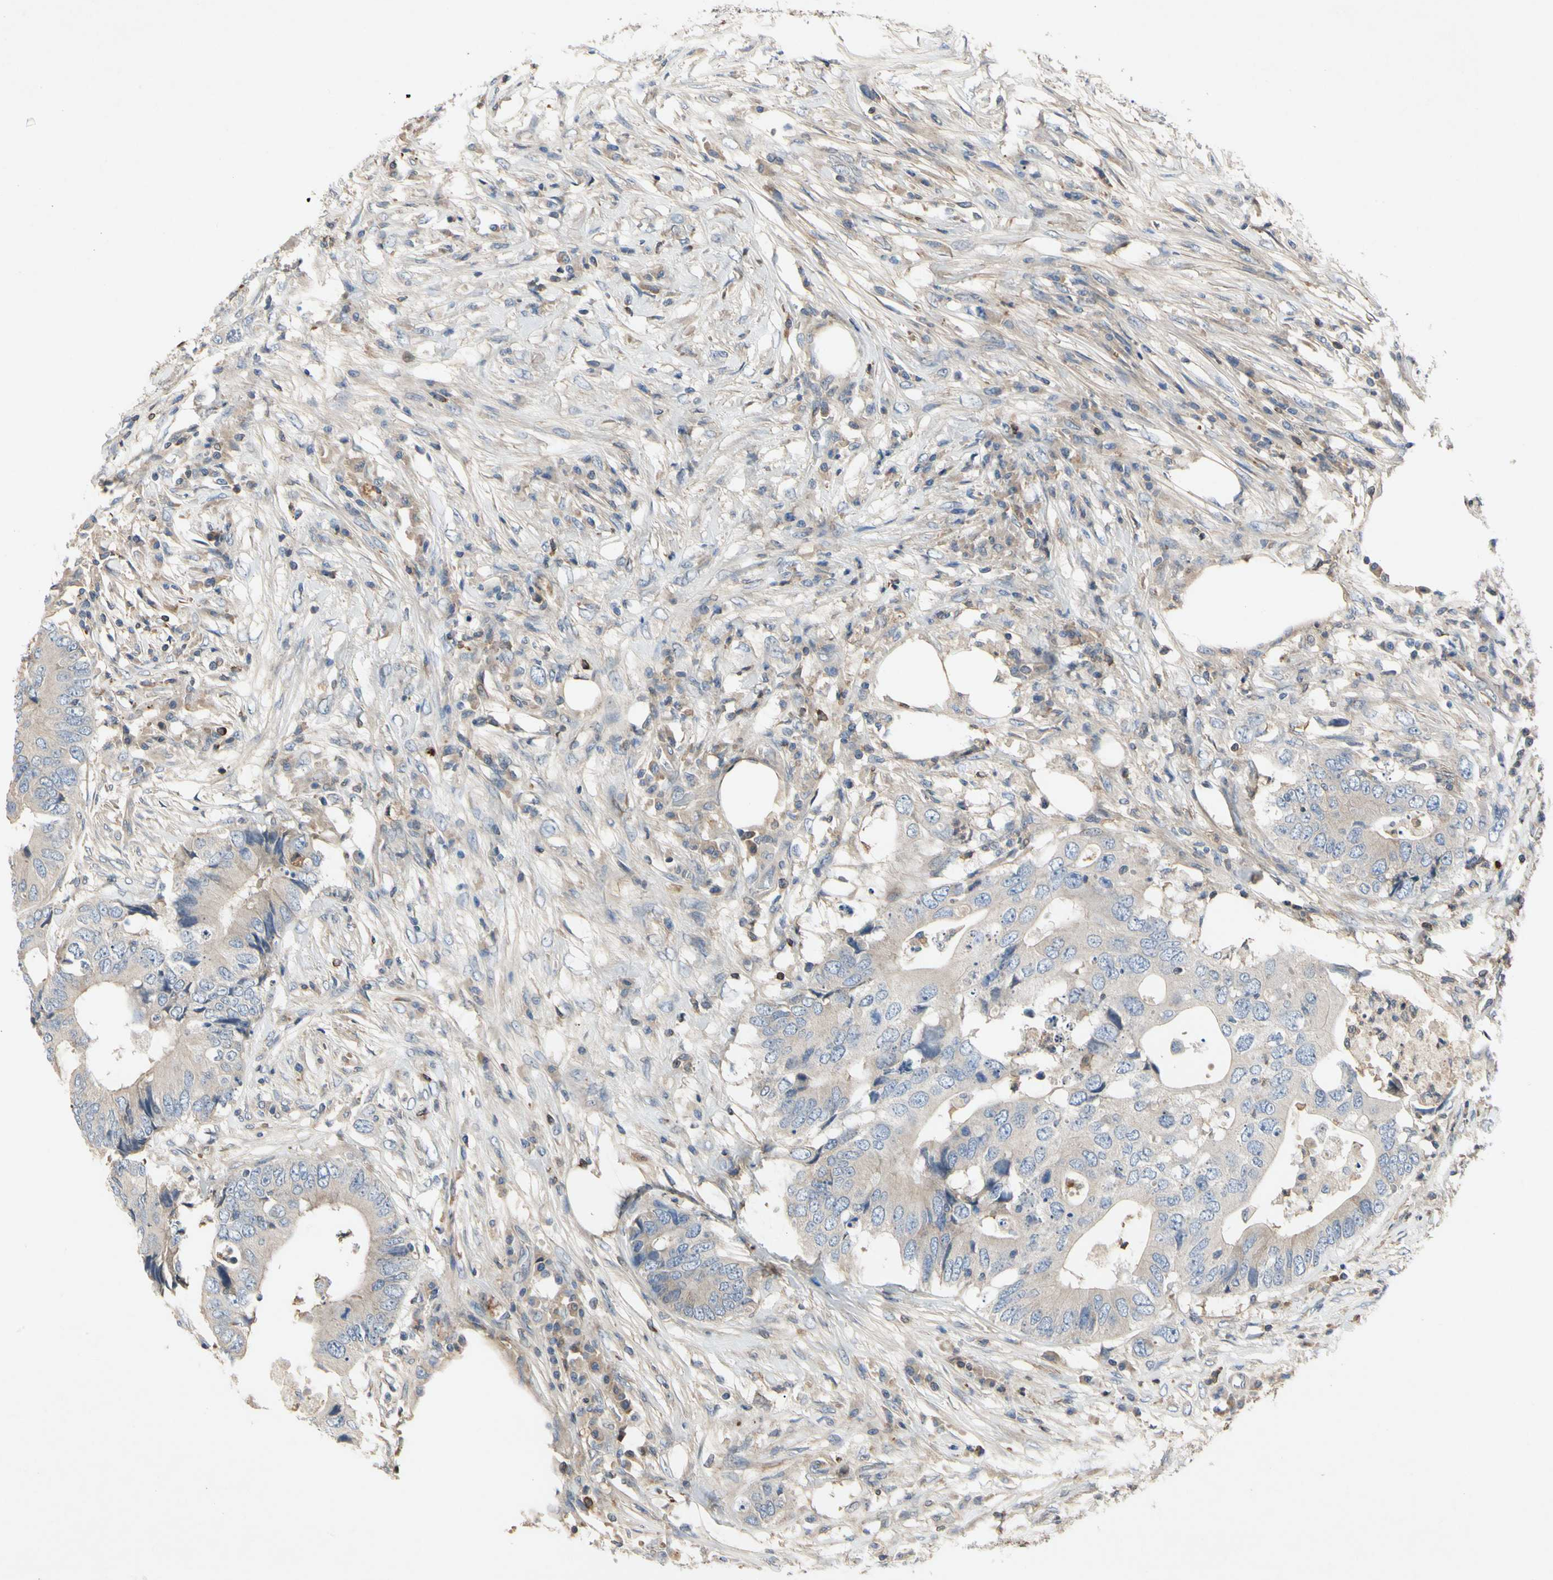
{"staining": {"intensity": "negative", "quantity": "none", "location": "none"}, "tissue": "colorectal cancer", "cell_type": "Tumor cells", "image_type": "cancer", "snomed": [{"axis": "morphology", "description": "Adenocarcinoma, NOS"}, {"axis": "topography", "description": "Colon"}], "caption": "This histopathology image is of adenocarcinoma (colorectal) stained with immunohistochemistry (IHC) to label a protein in brown with the nuclei are counter-stained blue. There is no expression in tumor cells.", "gene": "CRTAC1", "patient": {"sex": "male", "age": 71}}